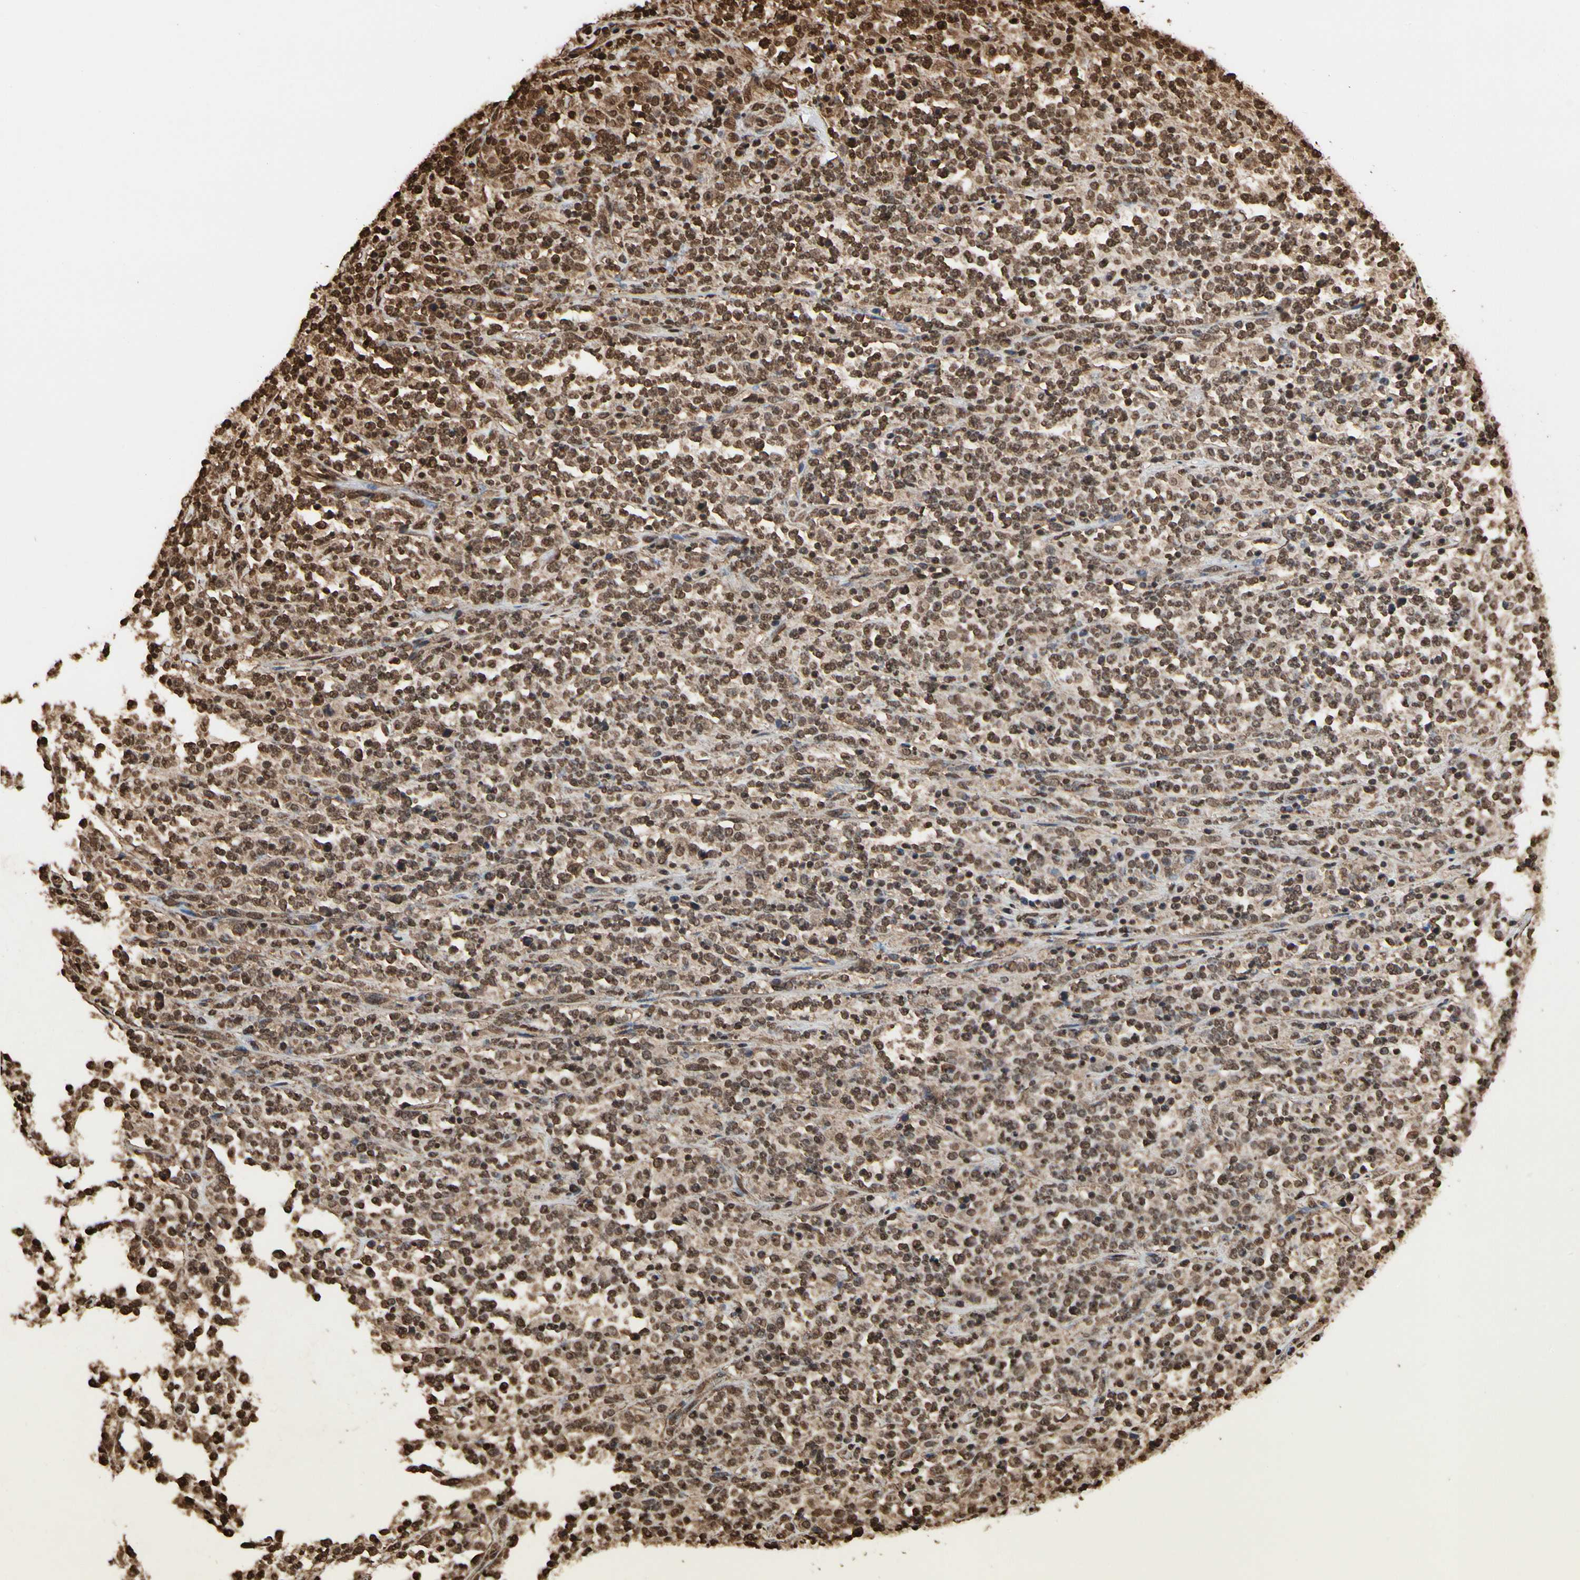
{"staining": {"intensity": "moderate", "quantity": ">75%", "location": "cytoplasmic/membranous,nuclear"}, "tissue": "lymphoma", "cell_type": "Tumor cells", "image_type": "cancer", "snomed": [{"axis": "morphology", "description": "Malignant lymphoma, non-Hodgkin's type, High grade"}, {"axis": "topography", "description": "Soft tissue"}], "caption": "Immunohistochemical staining of human malignant lymphoma, non-Hodgkin's type (high-grade) demonstrates medium levels of moderate cytoplasmic/membranous and nuclear protein expression in approximately >75% of tumor cells.", "gene": "HNRNPK", "patient": {"sex": "male", "age": 18}}